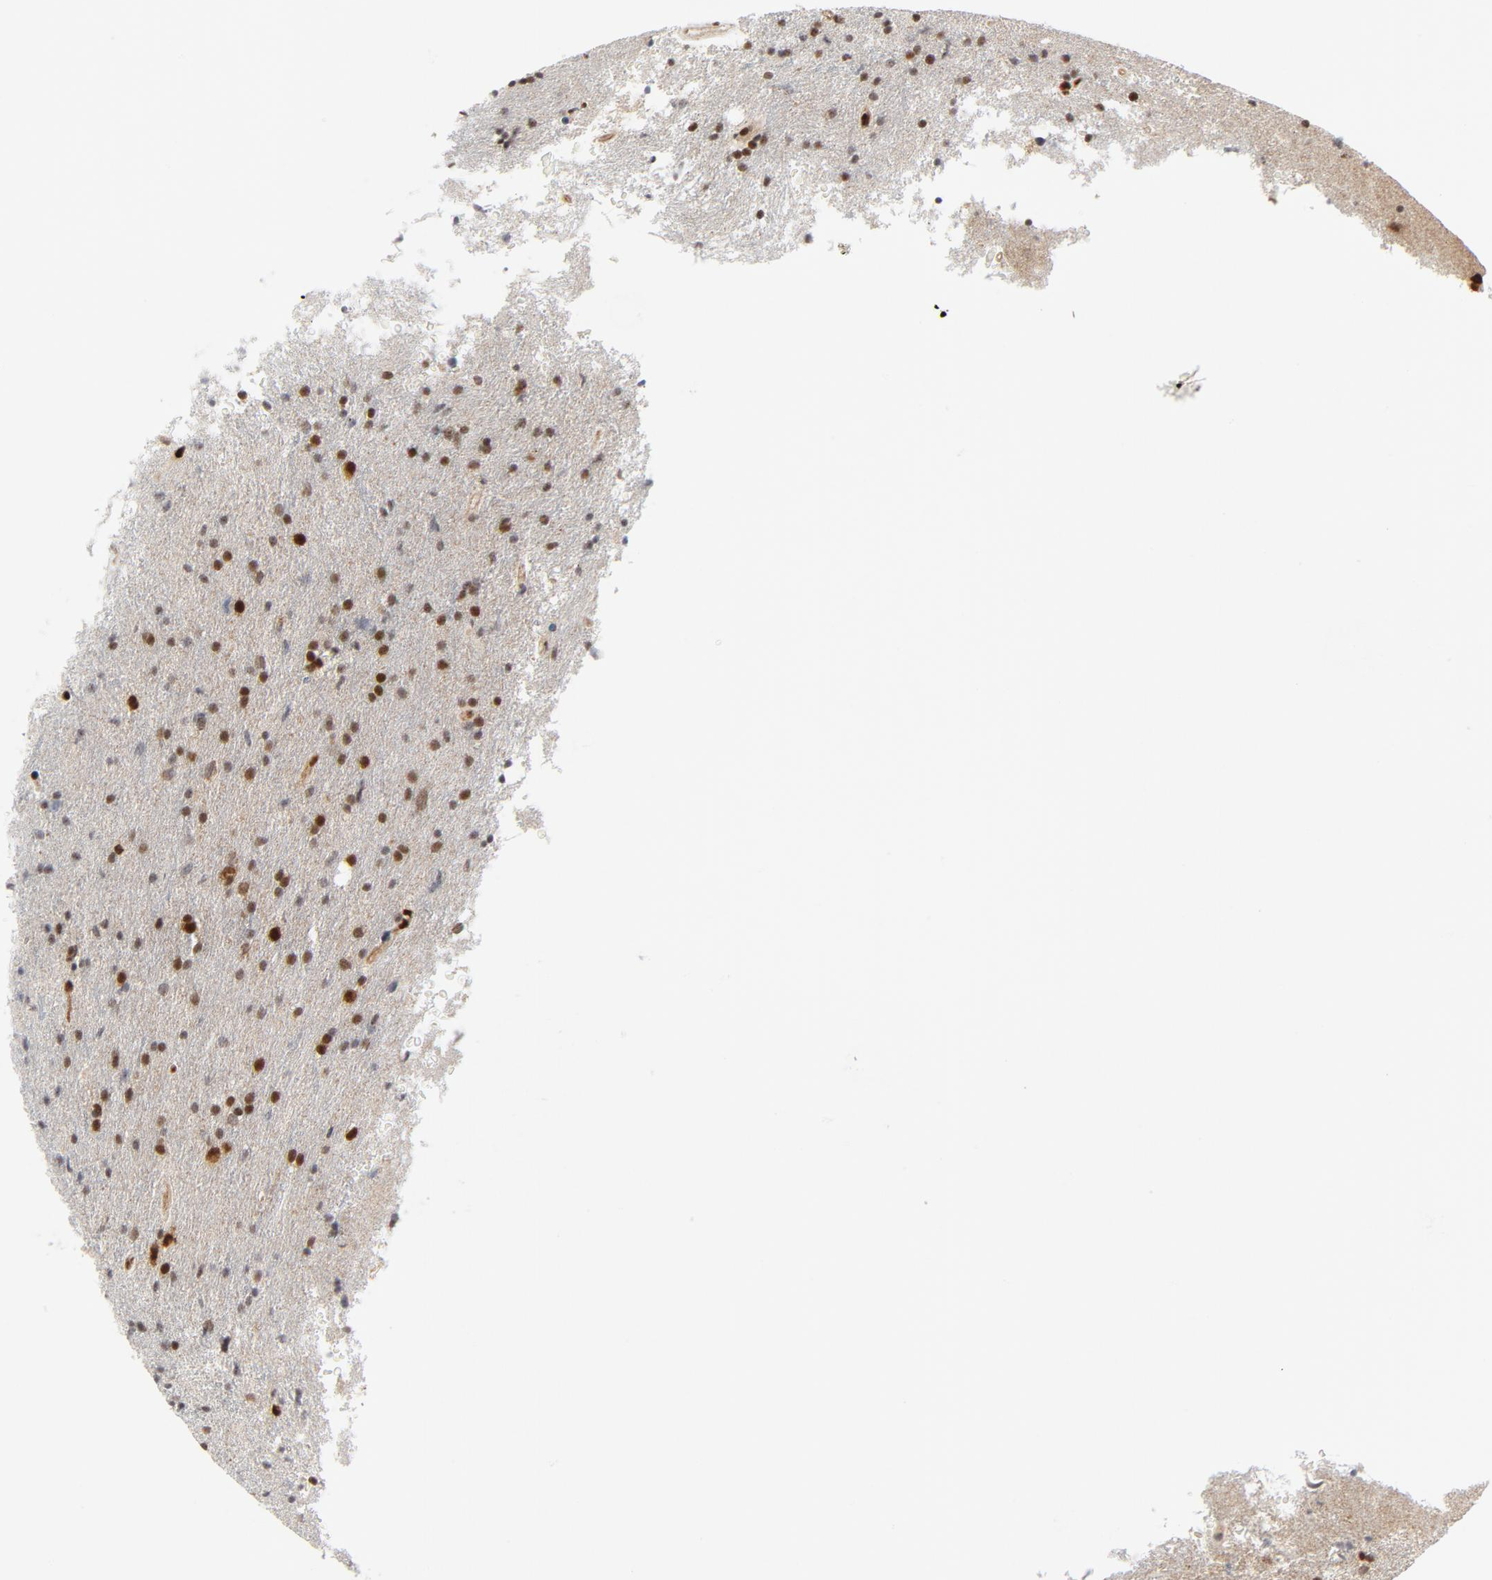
{"staining": {"intensity": "moderate", "quantity": "25%-75%", "location": "nuclear"}, "tissue": "glioma", "cell_type": "Tumor cells", "image_type": "cancer", "snomed": [{"axis": "morphology", "description": "Glioma, malignant, High grade"}, {"axis": "topography", "description": "Brain"}], "caption": "Immunohistochemistry (DAB (3,3'-diaminobenzidine)) staining of human glioma displays moderate nuclear protein positivity in about 25%-75% of tumor cells.", "gene": "MEF2A", "patient": {"sex": "male", "age": 33}}